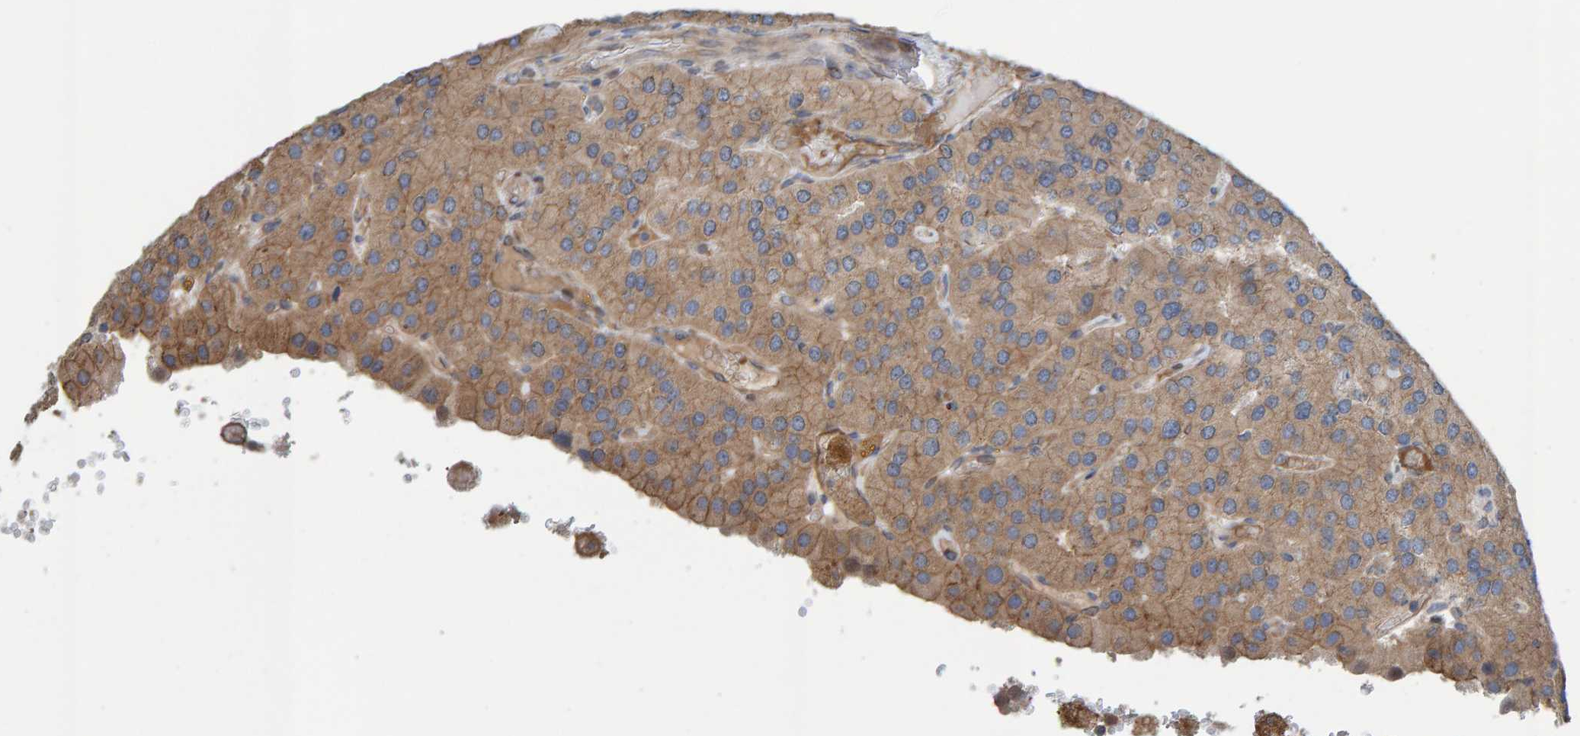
{"staining": {"intensity": "moderate", "quantity": ">75%", "location": "cytoplasmic/membranous"}, "tissue": "parathyroid gland", "cell_type": "Glandular cells", "image_type": "normal", "snomed": [{"axis": "morphology", "description": "Normal tissue, NOS"}, {"axis": "morphology", "description": "Adenoma, NOS"}, {"axis": "topography", "description": "Parathyroid gland"}], "caption": "Immunohistochemical staining of unremarkable parathyroid gland demonstrates >75% levels of moderate cytoplasmic/membranous protein expression in about >75% of glandular cells. (DAB = brown stain, brightfield microscopy at high magnification).", "gene": "LRSAM1", "patient": {"sex": "female", "age": 86}}